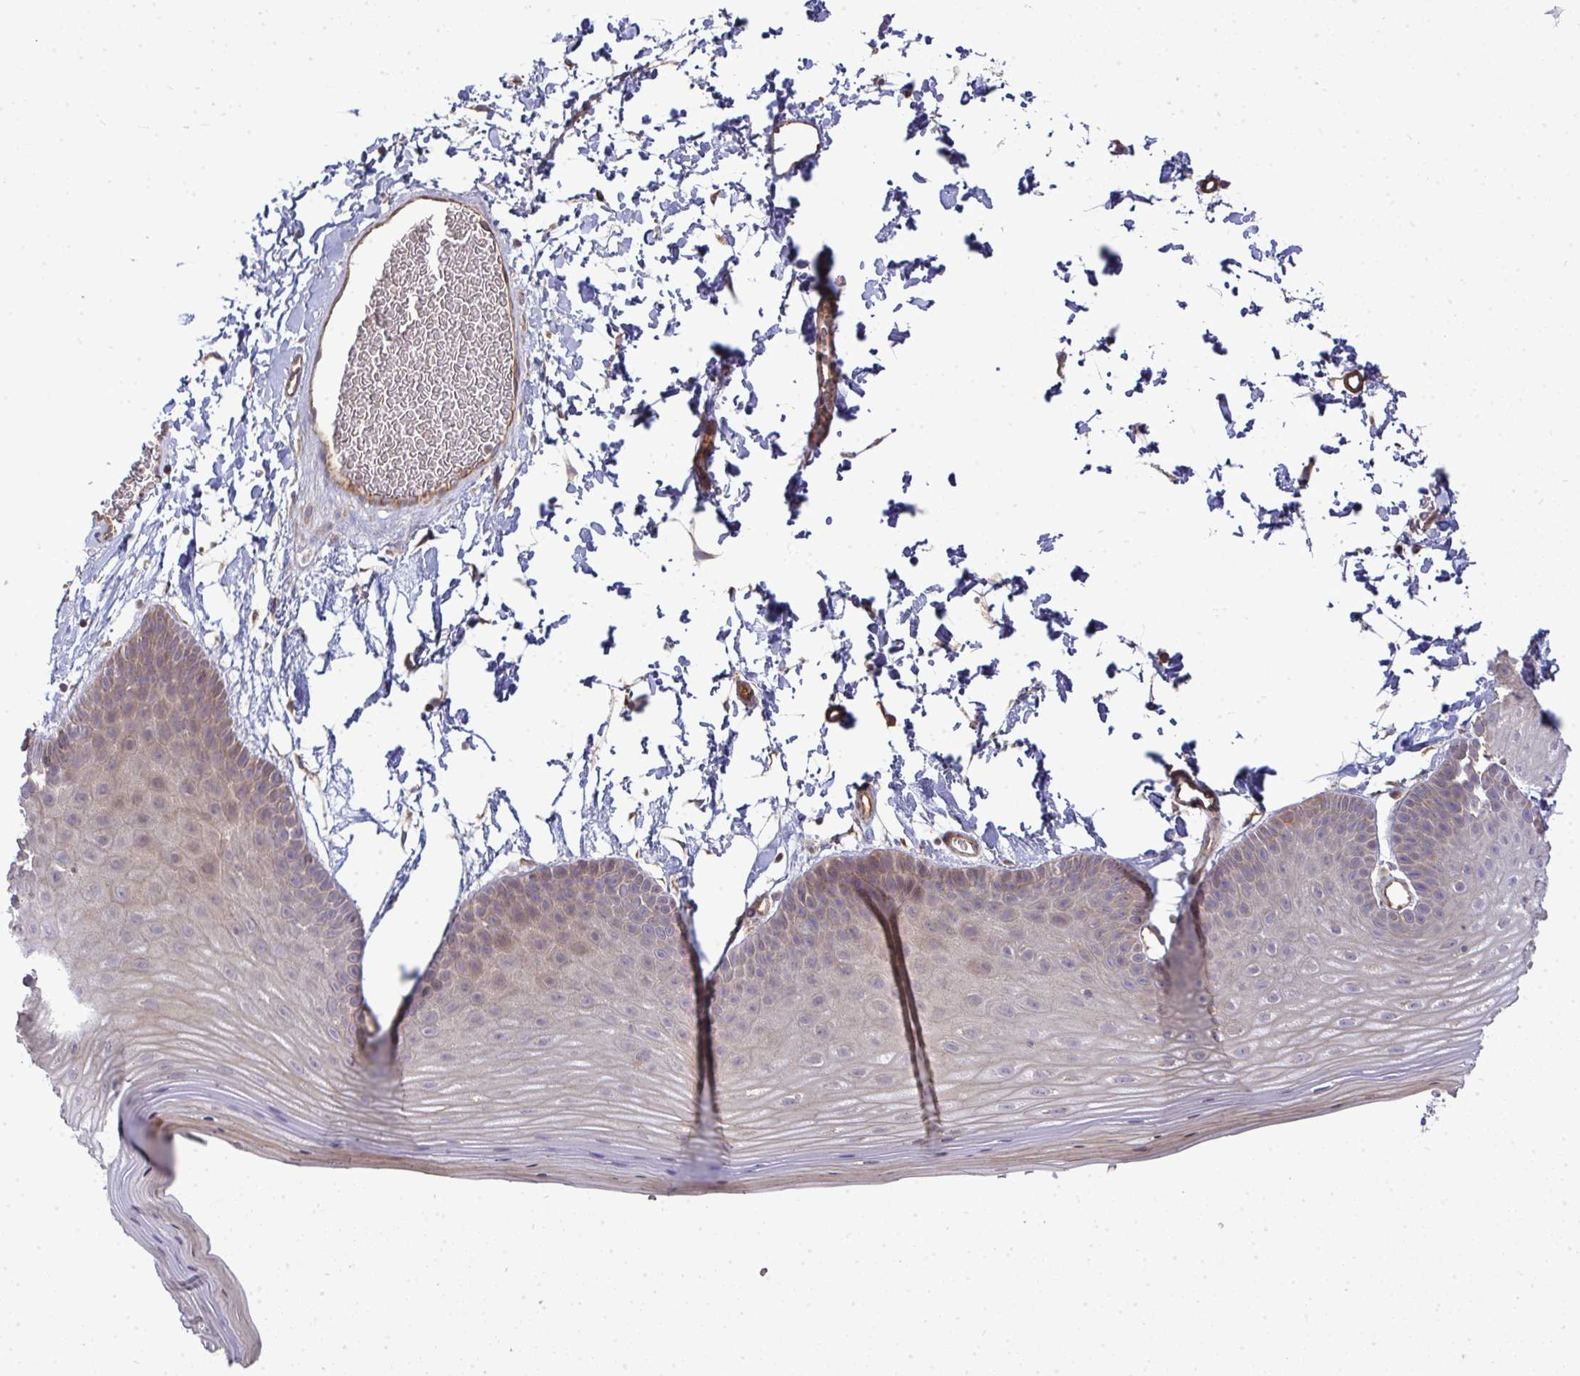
{"staining": {"intensity": "moderate", "quantity": ">75%", "location": "cytoplasmic/membranous"}, "tissue": "skin", "cell_type": "Epidermal cells", "image_type": "normal", "snomed": [{"axis": "morphology", "description": "Normal tissue, NOS"}, {"axis": "topography", "description": "Anal"}], "caption": "Epidermal cells show medium levels of moderate cytoplasmic/membranous staining in about >75% of cells in normal human skin.", "gene": "B4GALT6", "patient": {"sex": "male", "age": 53}}